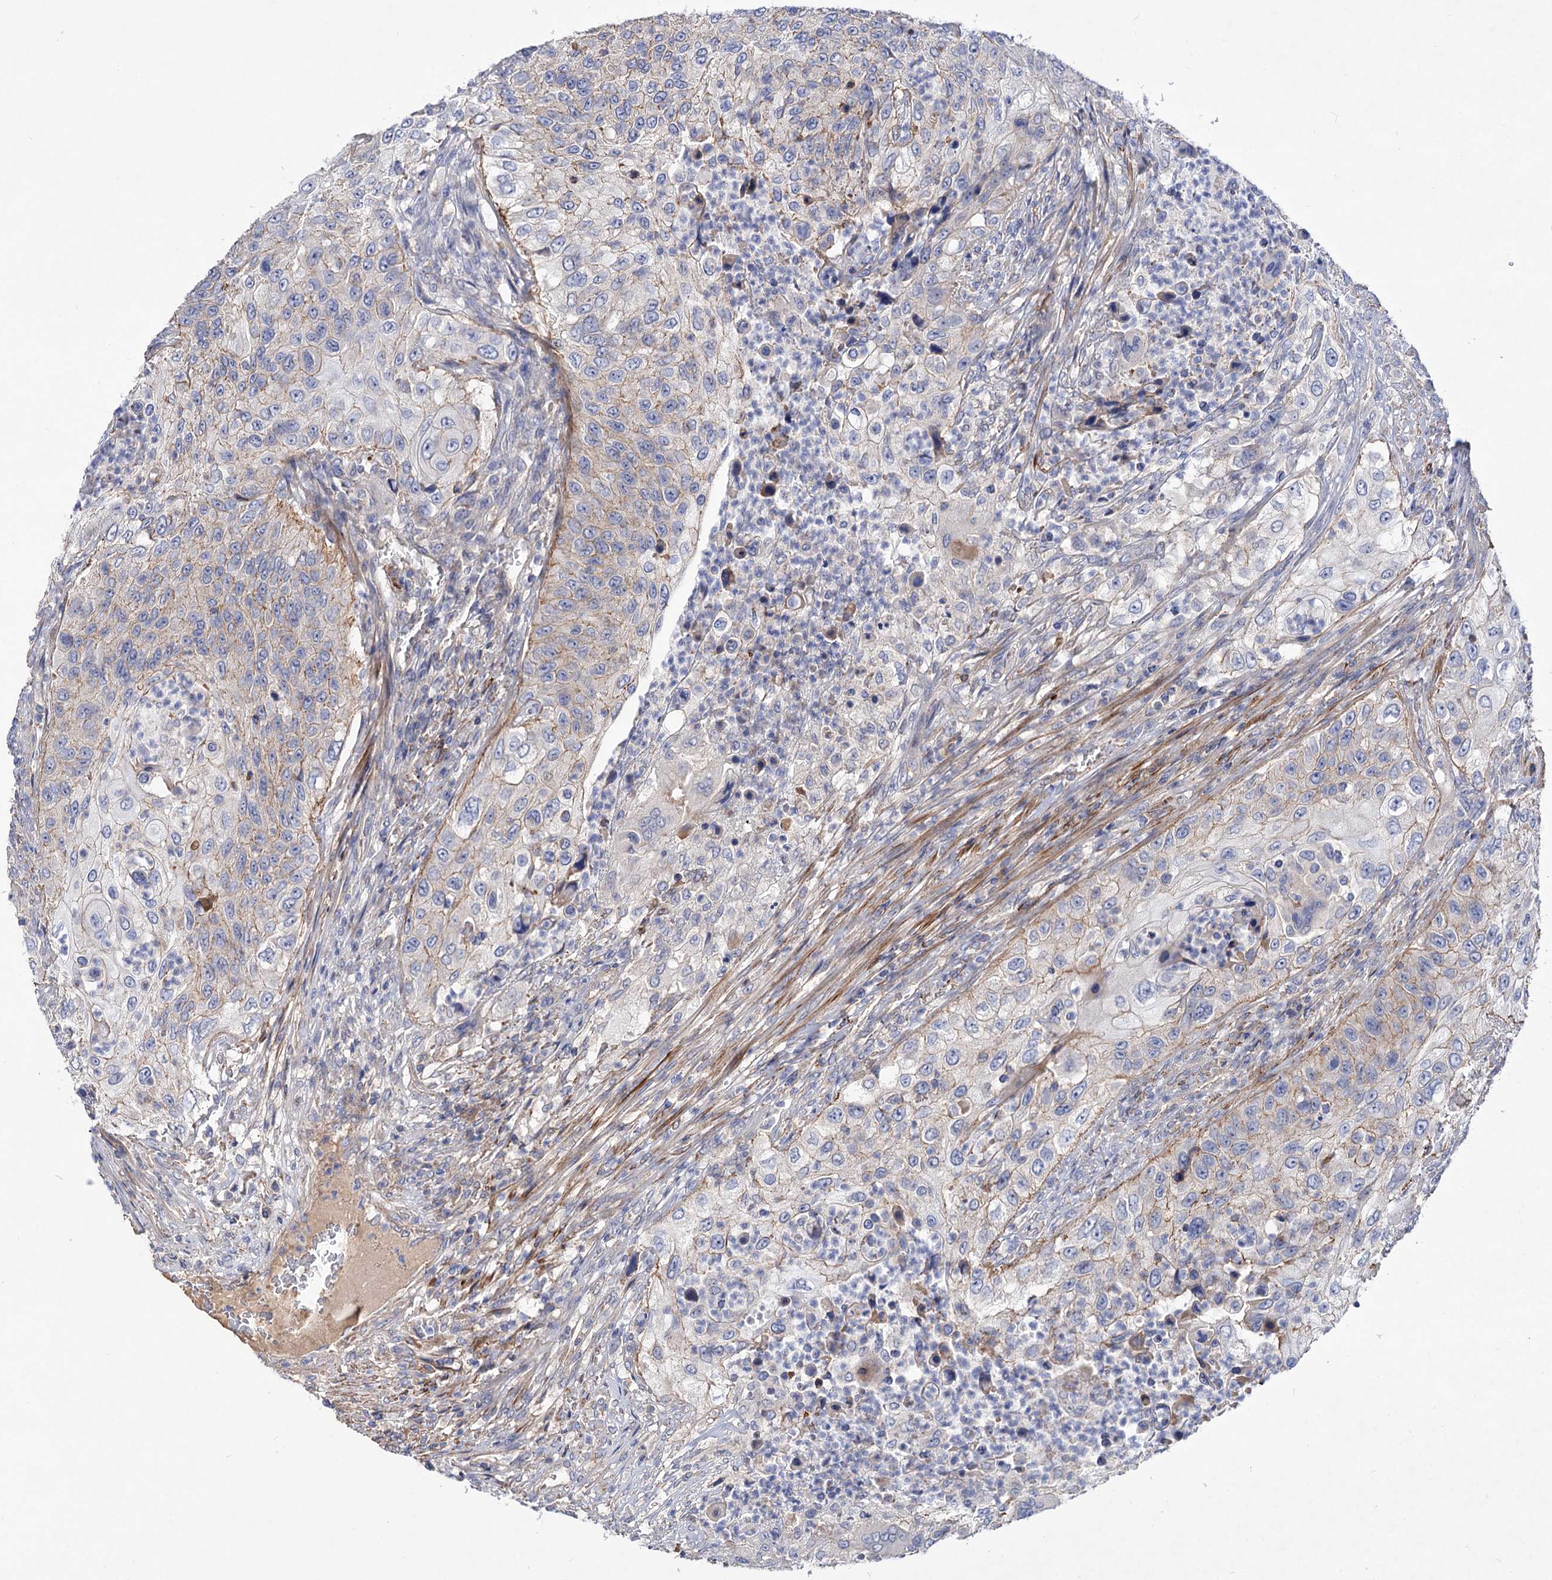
{"staining": {"intensity": "weak", "quantity": "25%-75%", "location": "cytoplasmic/membranous"}, "tissue": "urothelial cancer", "cell_type": "Tumor cells", "image_type": "cancer", "snomed": [{"axis": "morphology", "description": "Urothelial carcinoma, High grade"}, {"axis": "topography", "description": "Urinary bladder"}], "caption": "This micrograph exhibits immunohistochemistry (IHC) staining of urothelial cancer, with low weak cytoplasmic/membranous positivity in about 25%-75% of tumor cells.", "gene": "NUDCD2", "patient": {"sex": "female", "age": 60}}